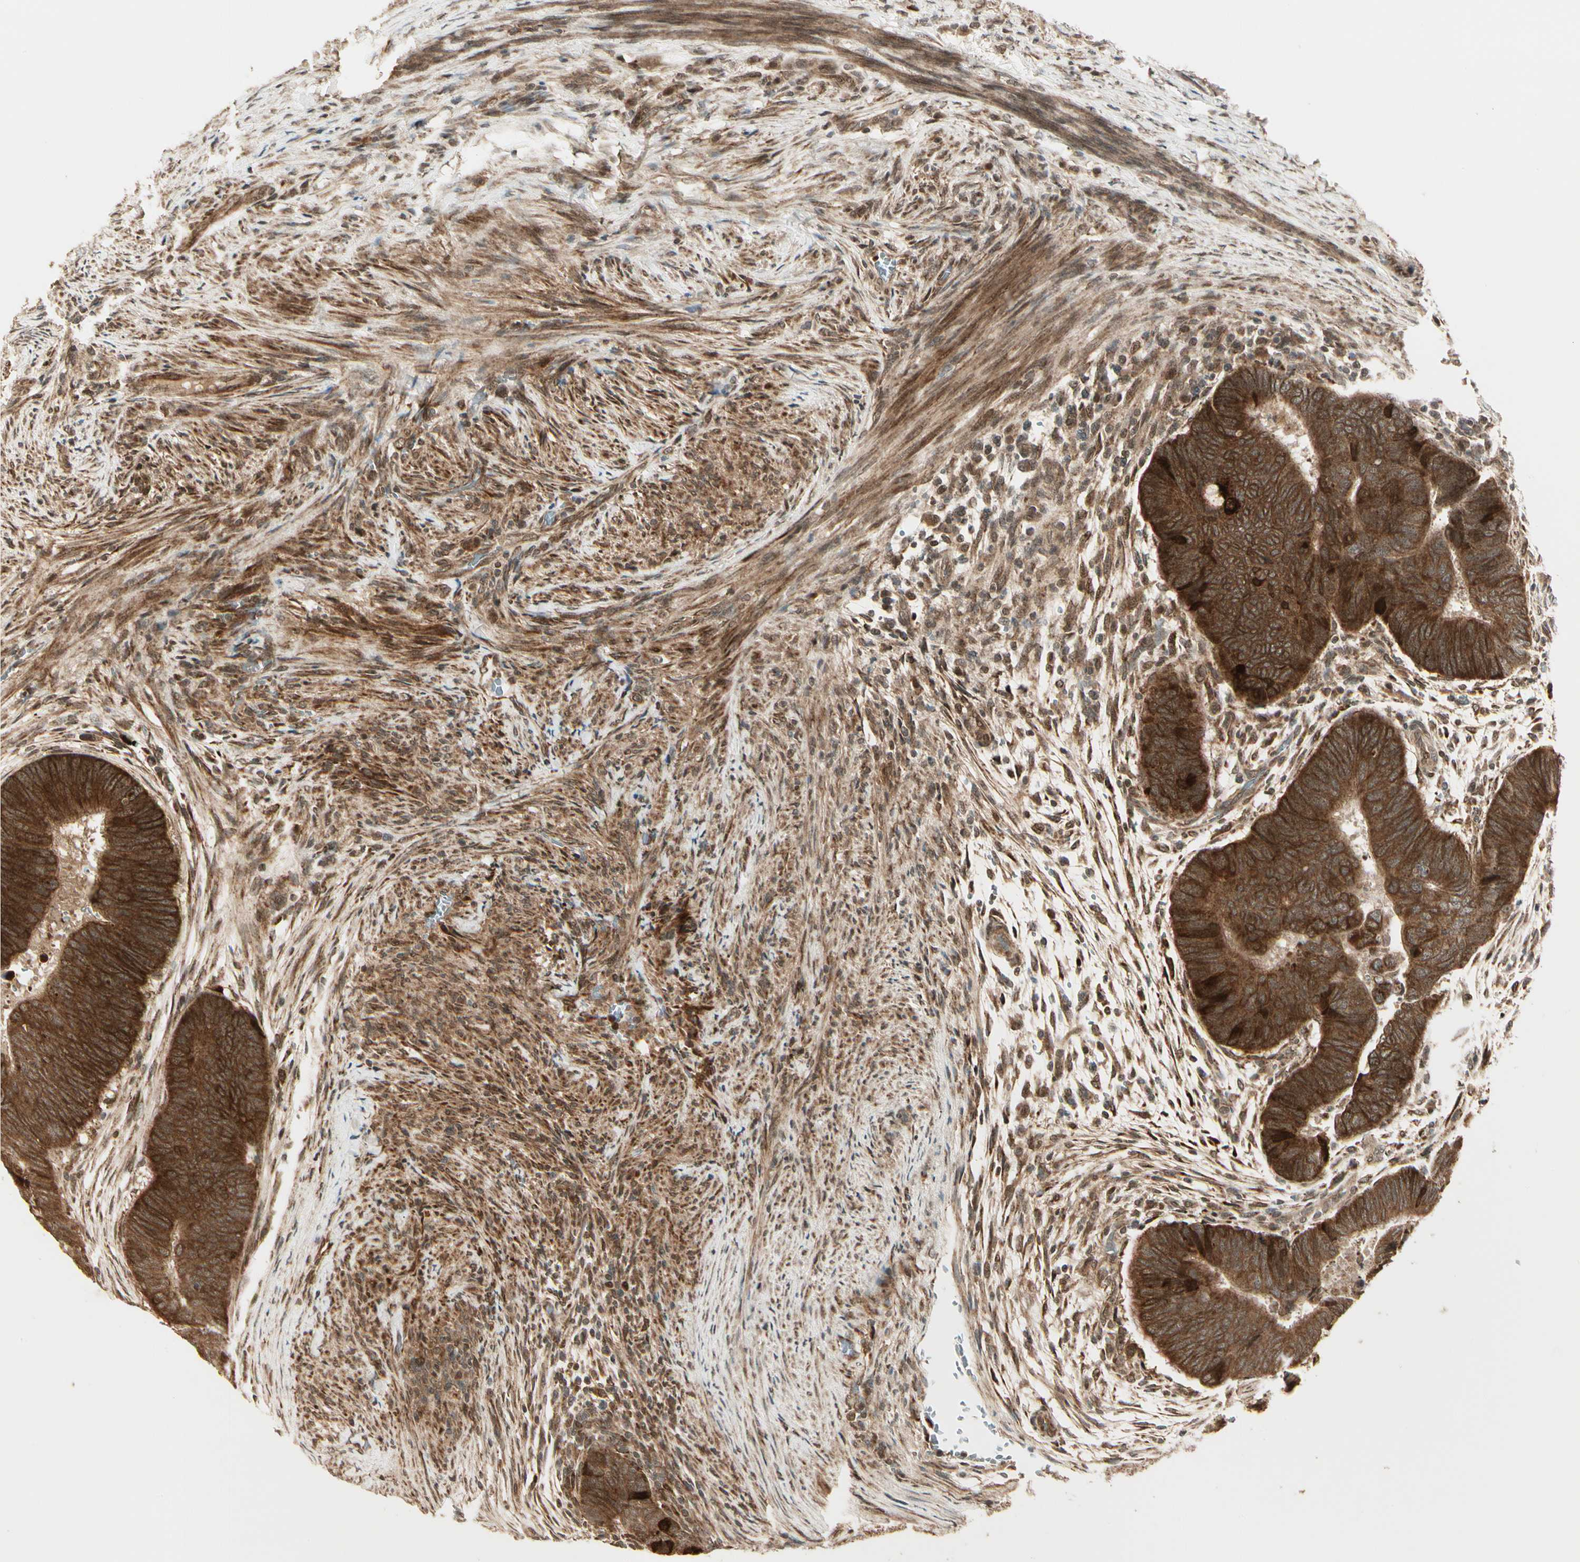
{"staining": {"intensity": "strong", "quantity": ">75%", "location": "cytoplasmic/membranous"}, "tissue": "colorectal cancer", "cell_type": "Tumor cells", "image_type": "cancer", "snomed": [{"axis": "morphology", "description": "Normal tissue, NOS"}, {"axis": "morphology", "description": "Adenocarcinoma, NOS"}, {"axis": "topography", "description": "Rectum"}, {"axis": "topography", "description": "Peripheral nerve tissue"}], "caption": "Strong cytoplasmic/membranous staining is appreciated in approximately >75% of tumor cells in colorectal adenocarcinoma. Nuclei are stained in blue.", "gene": "GLUL", "patient": {"sex": "male", "age": 92}}